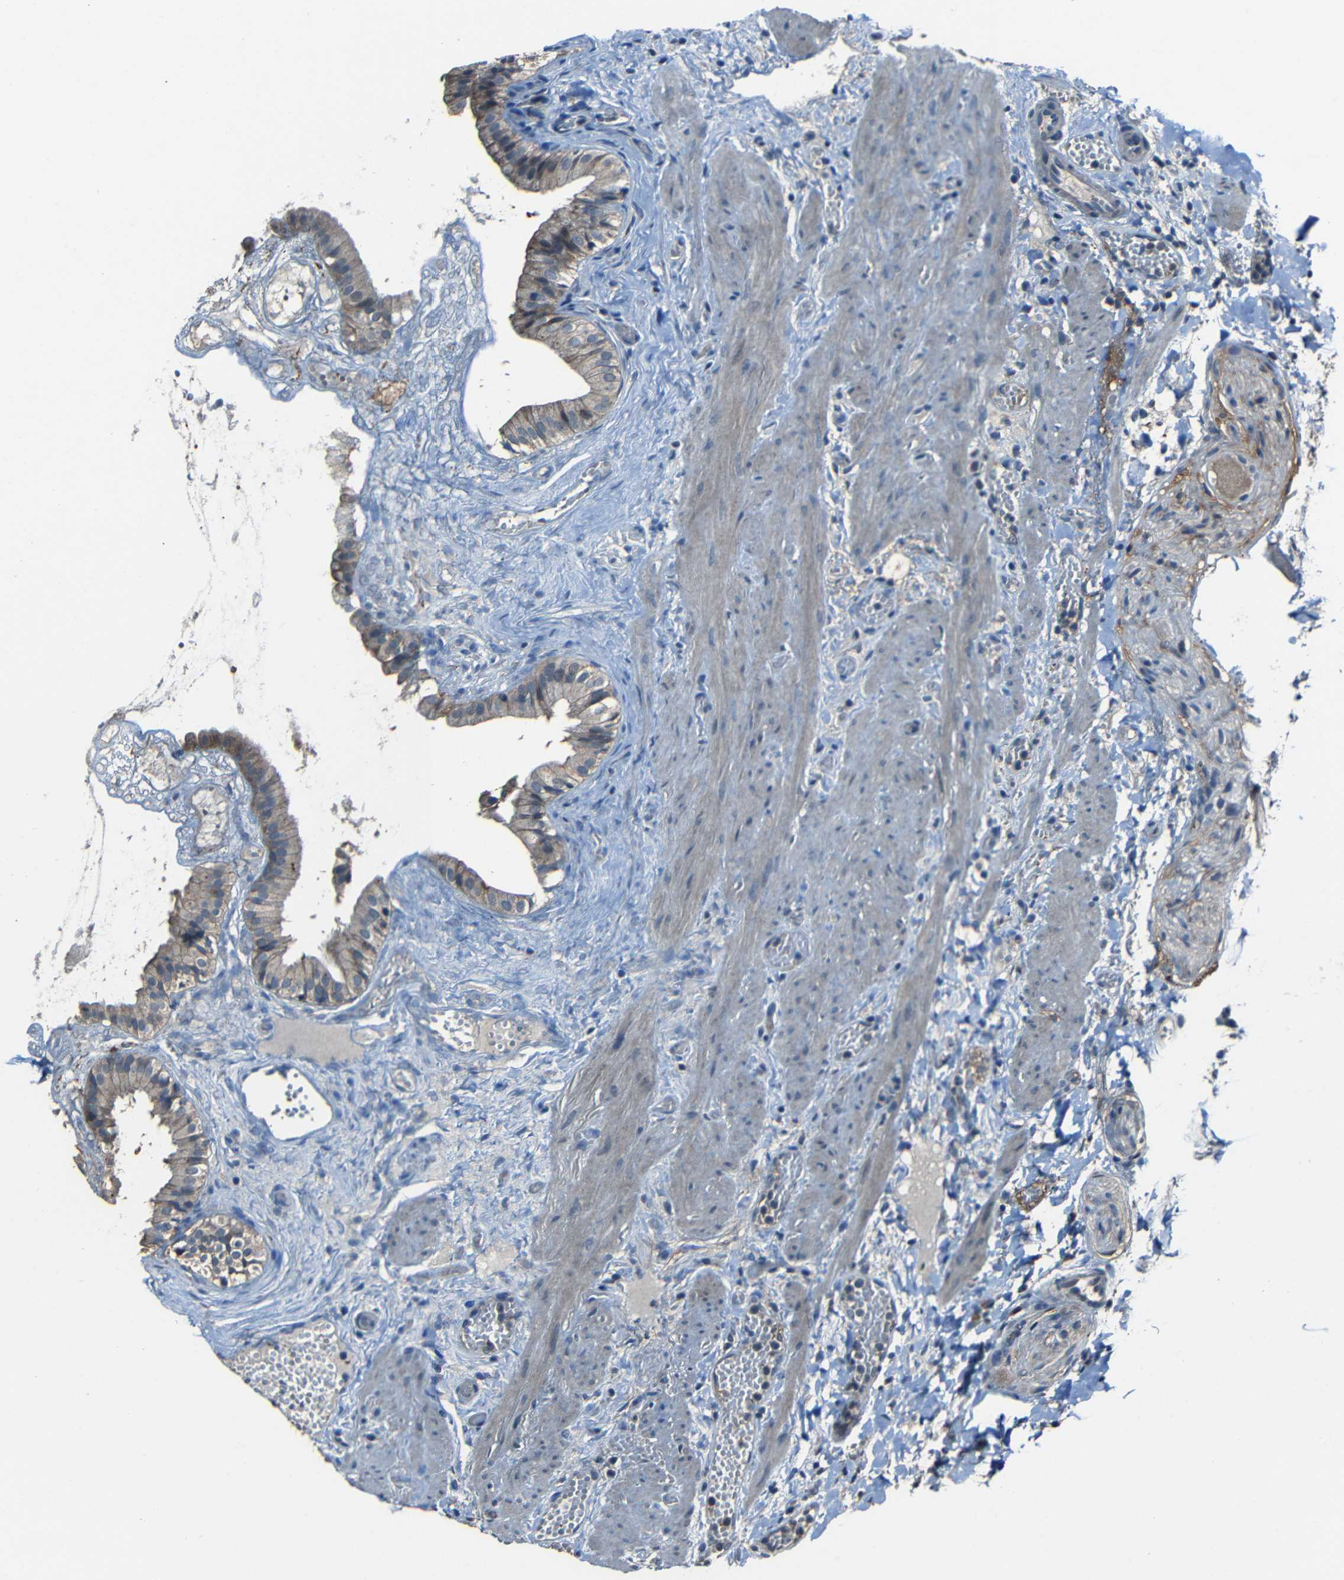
{"staining": {"intensity": "moderate", "quantity": ">75%", "location": "cytoplasmic/membranous"}, "tissue": "gallbladder", "cell_type": "Glandular cells", "image_type": "normal", "snomed": [{"axis": "morphology", "description": "Normal tissue, NOS"}, {"axis": "topography", "description": "Gallbladder"}], "caption": "A micrograph of human gallbladder stained for a protein shows moderate cytoplasmic/membranous brown staining in glandular cells. The staining was performed using DAB (3,3'-diaminobenzidine), with brown indicating positive protein expression. Nuclei are stained blue with hematoxylin.", "gene": "SLA", "patient": {"sex": "female", "age": 26}}